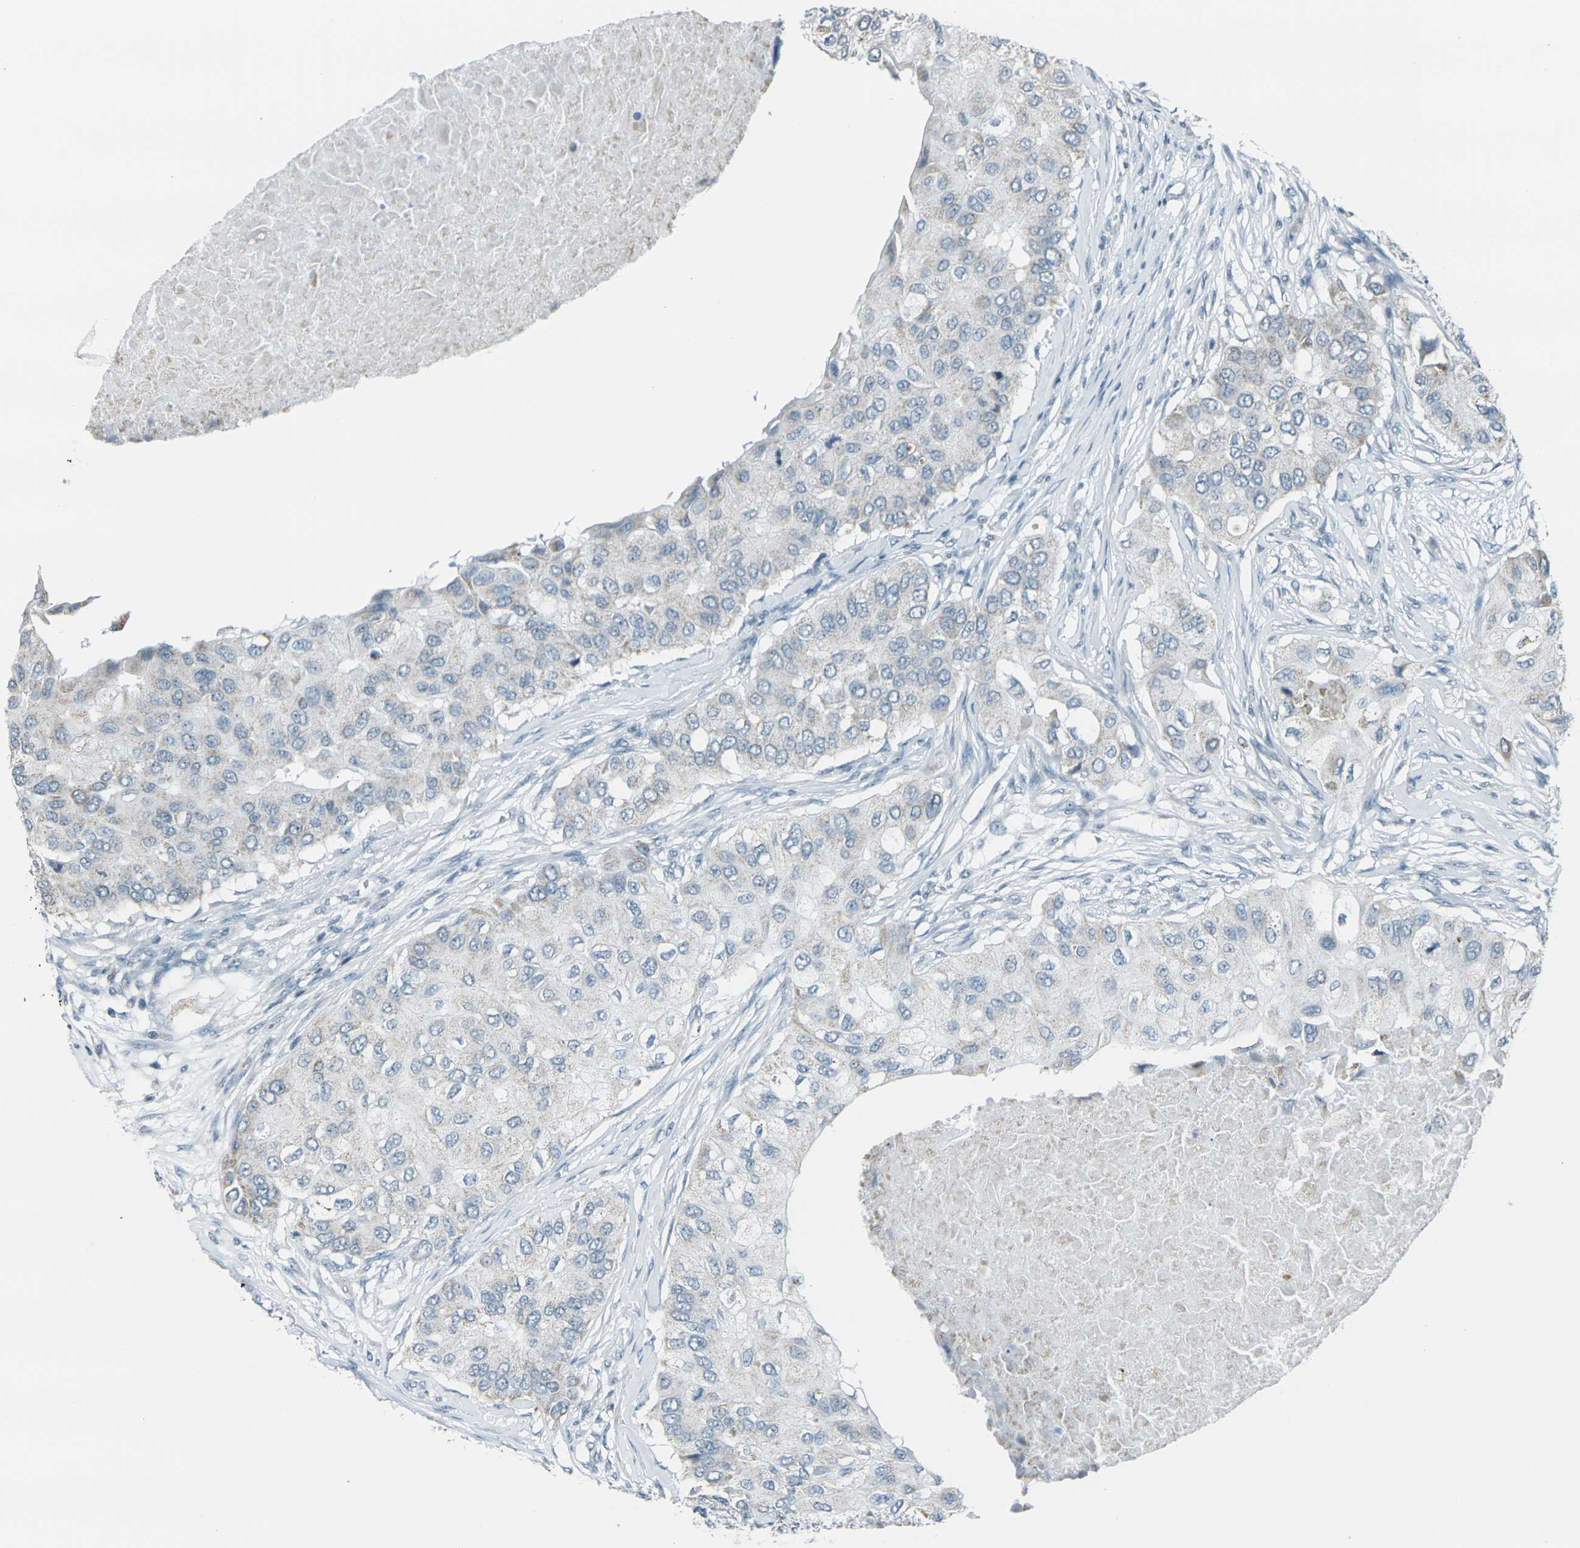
{"staining": {"intensity": "negative", "quantity": "none", "location": "none"}, "tissue": "breast cancer", "cell_type": "Tumor cells", "image_type": "cancer", "snomed": [{"axis": "morphology", "description": "Normal tissue, NOS"}, {"axis": "morphology", "description": "Duct carcinoma"}, {"axis": "topography", "description": "Breast"}], "caption": "Tumor cells are negative for brown protein staining in breast invasive ductal carcinoma.", "gene": "H2BC1", "patient": {"sex": "female", "age": 49}}